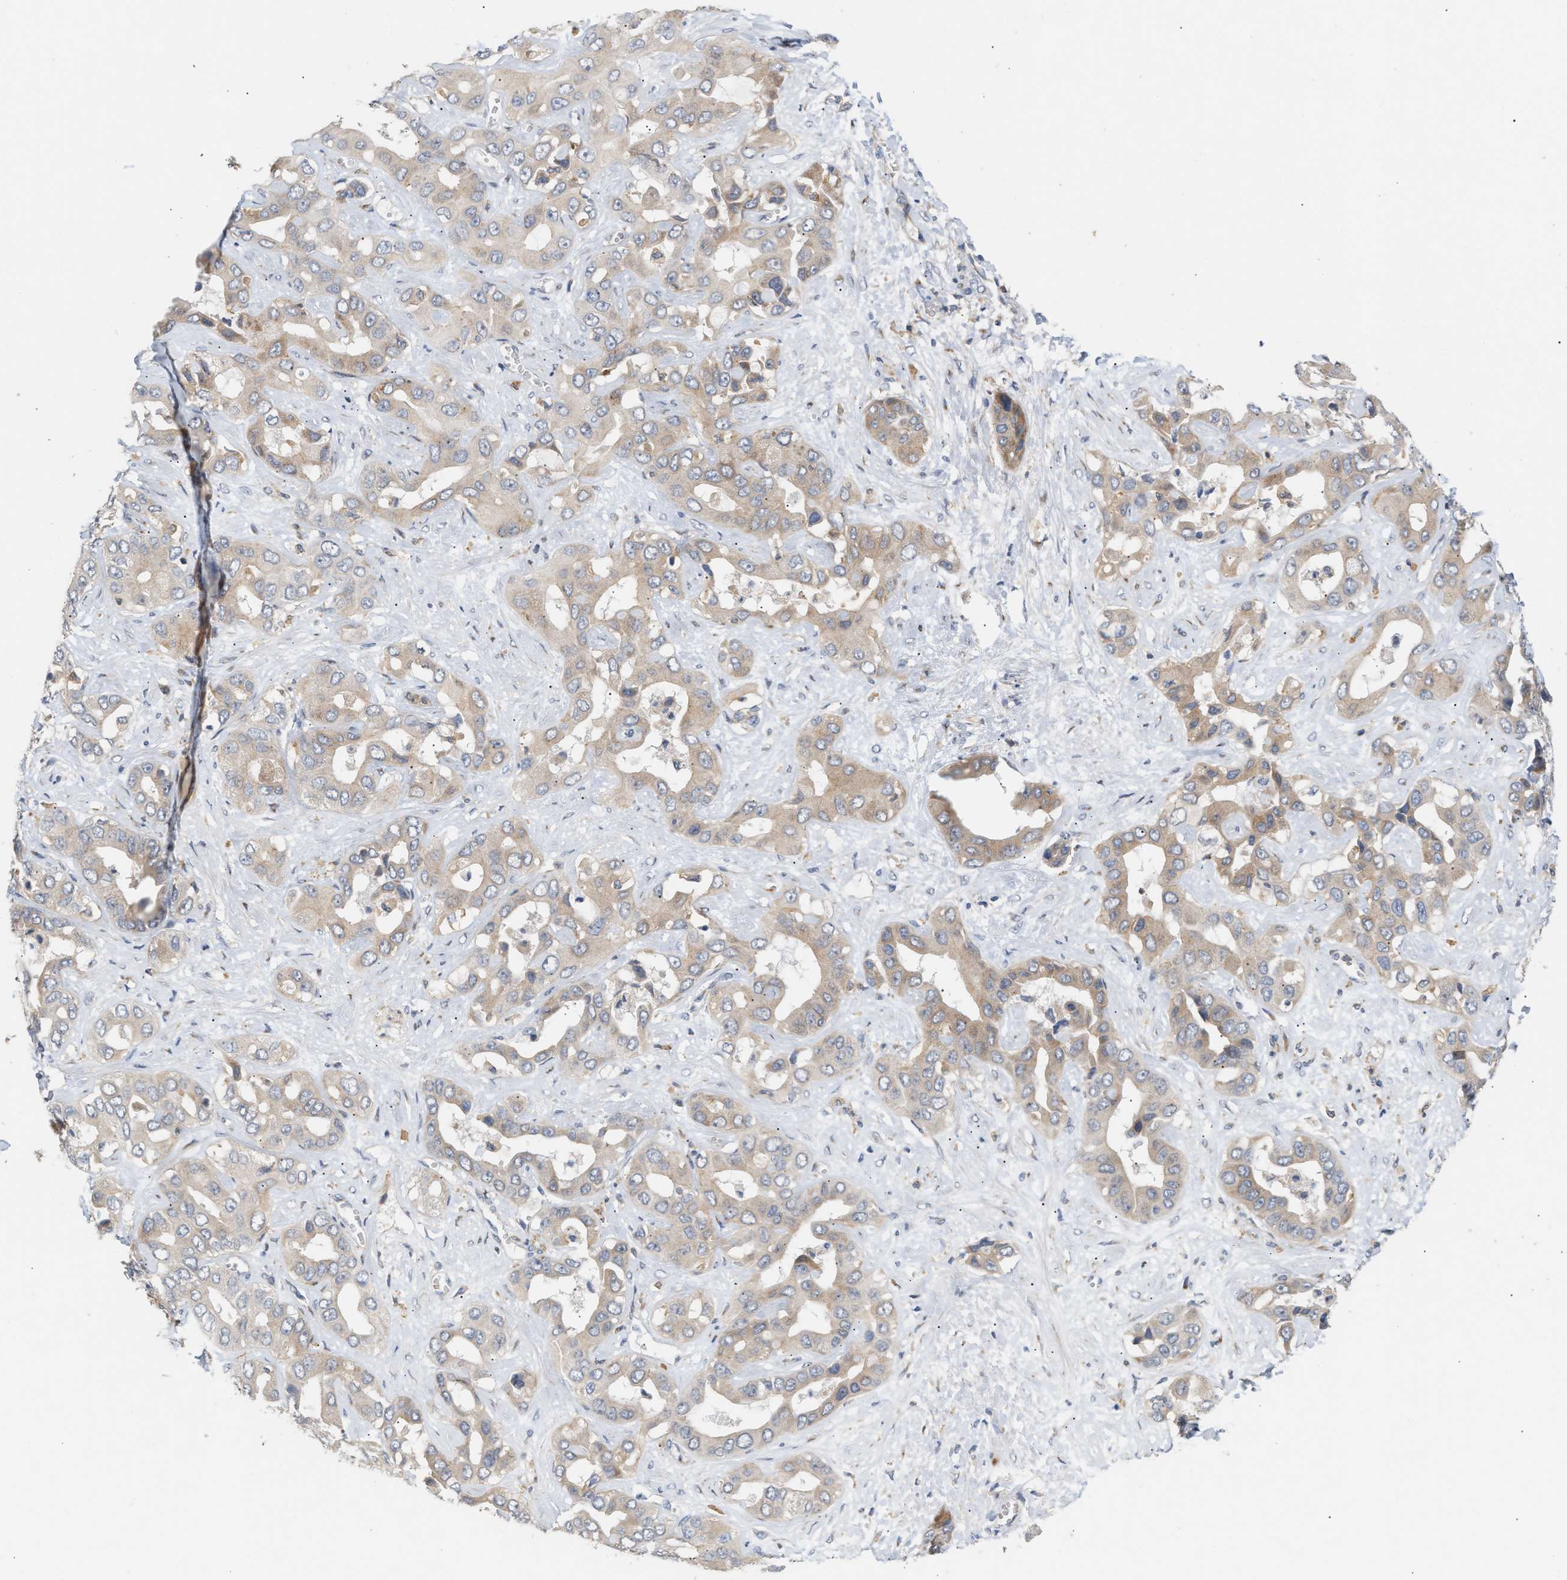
{"staining": {"intensity": "weak", "quantity": "25%-75%", "location": "cytoplasmic/membranous"}, "tissue": "liver cancer", "cell_type": "Tumor cells", "image_type": "cancer", "snomed": [{"axis": "morphology", "description": "Cholangiocarcinoma"}, {"axis": "topography", "description": "Liver"}], "caption": "Protein expression by IHC demonstrates weak cytoplasmic/membranous expression in about 25%-75% of tumor cells in liver cancer (cholangiocarcinoma).", "gene": "DBNL", "patient": {"sex": "female", "age": 52}}